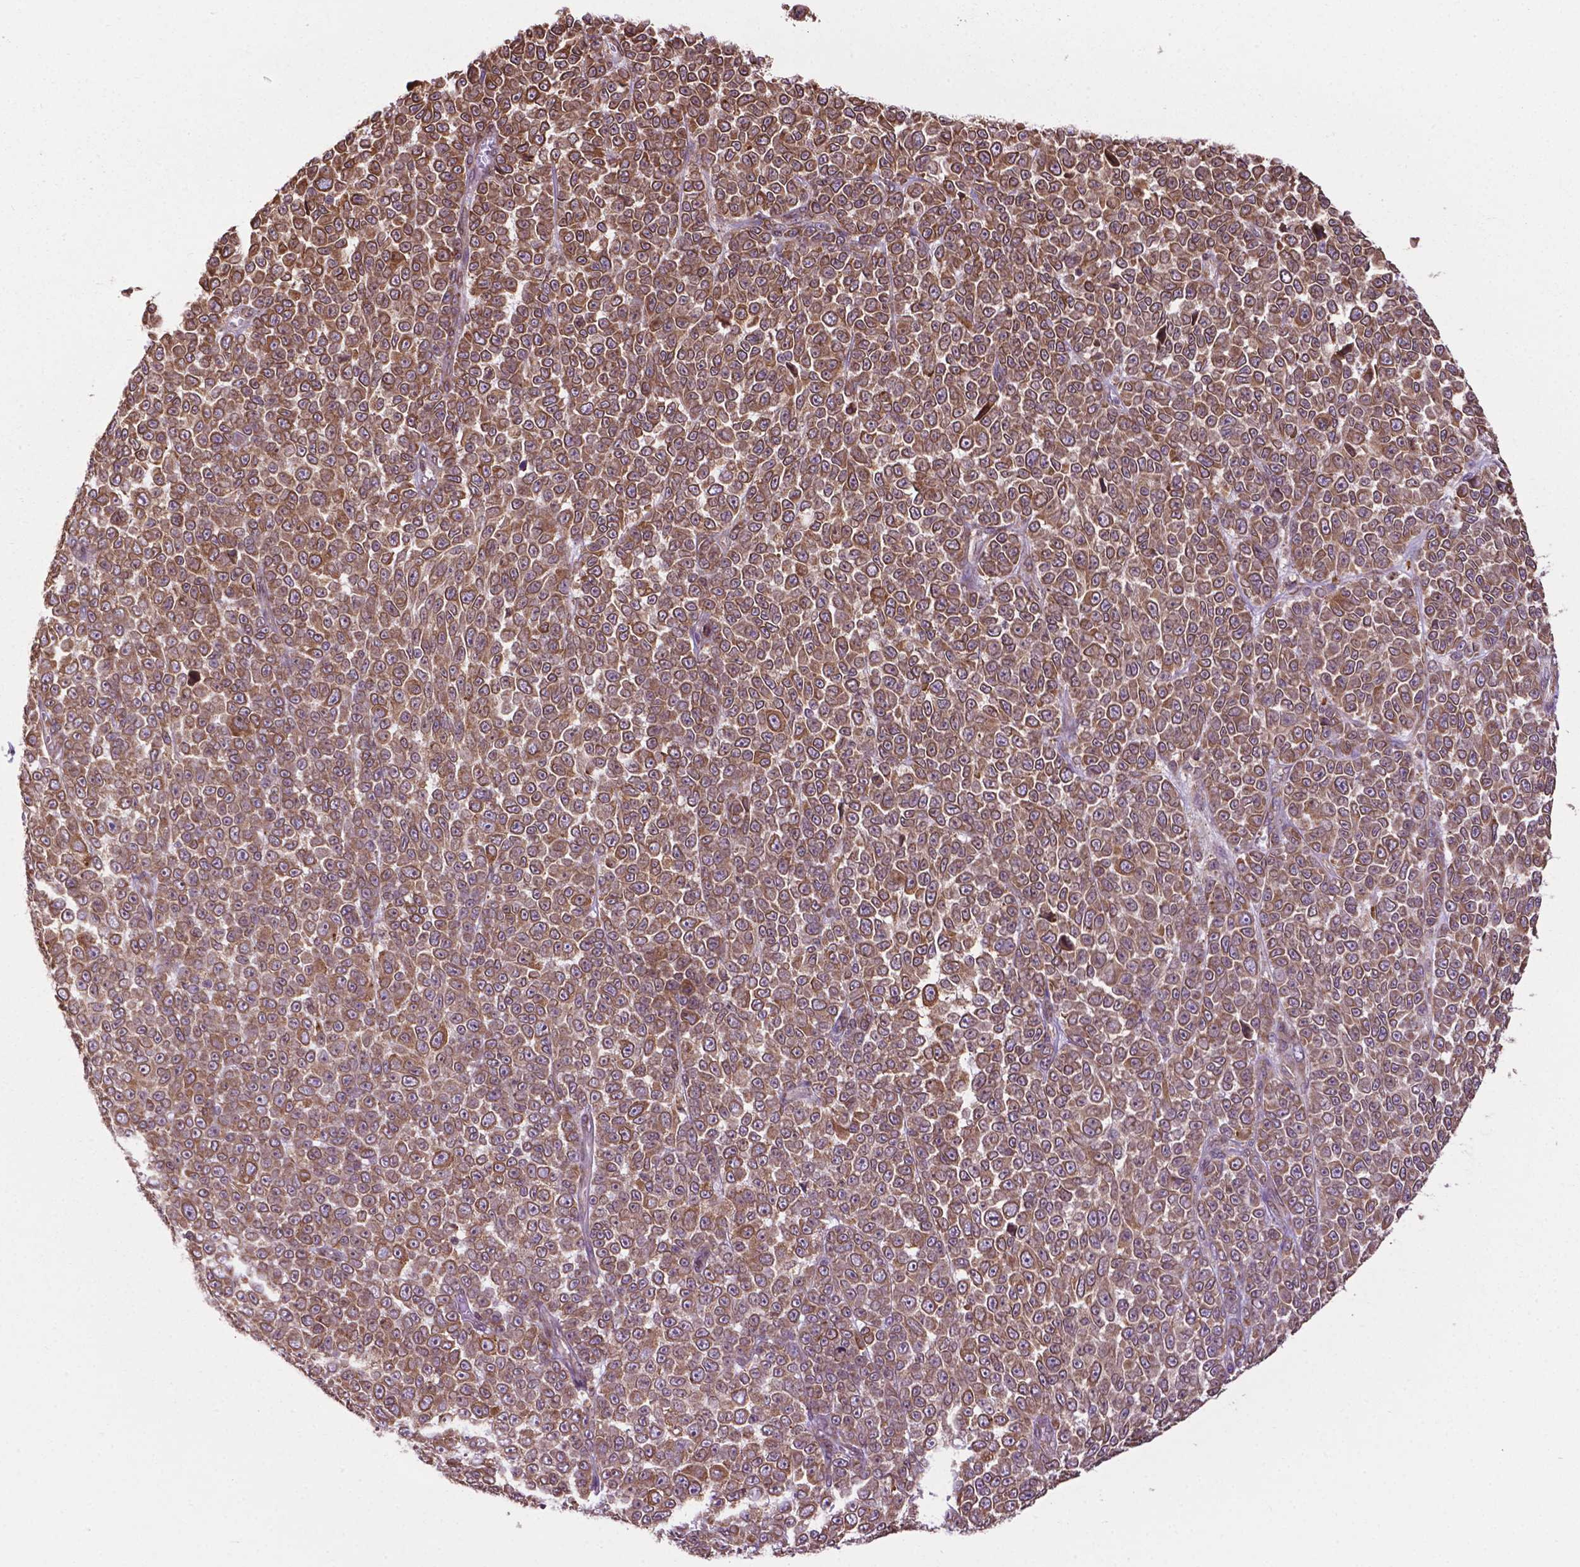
{"staining": {"intensity": "moderate", "quantity": ">75%", "location": "cytoplasmic/membranous,nuclear"}, "tissue": "melanoma", "cell_type": "Tumor cells", "image_type": "cancer", "snomed": [{"axis": "morphology", "description": "Malignant melanoma, NOS"}, {"axis": "topography", "description": "Skin"}], "caption": "Malignant melanoma stained with a brown dye displays moderate cytoplasmic/membranous and nuclear positive staining in approximately >75% of tumor cells.", "gene": "GANAB", "patient": {"sex": "female", "age": 95}}